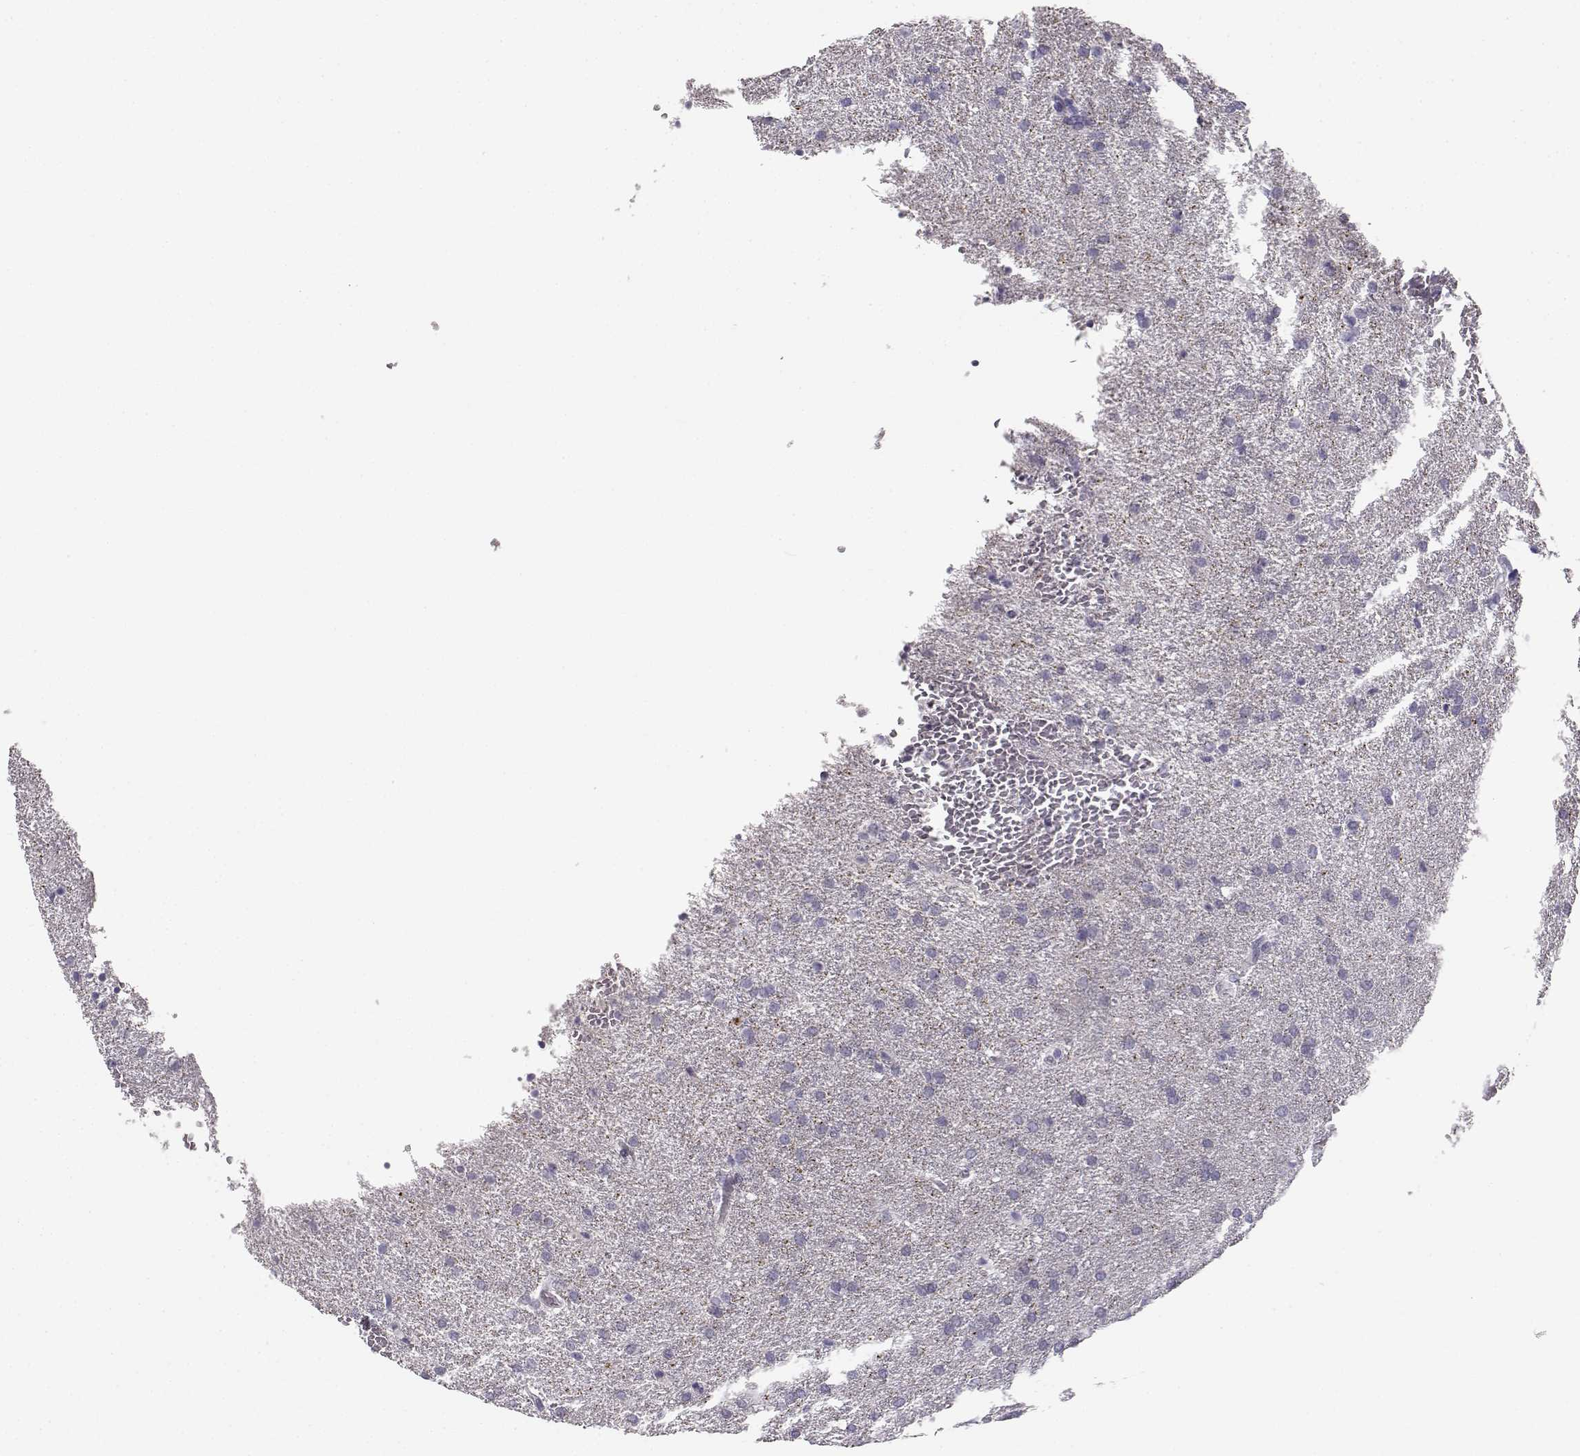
{"staining": {"intensity": "negative", "quantity": "none", "location": "none"}, "tissue": "glioma", "cell_type": "Tumor cells", "image_type": "cancer", "snomed": [{"axis": "morphology", "description": "Glioma, malignant, High grade"}, {"axis": "topography", "description": "Brain"}], "caption": "The immunohistochemistry (IHC) image has no significant expression in tumor cells of glioma tissue.", "gene": "MYCBPAP", "patient": {"sex": "male", "age": 68}}